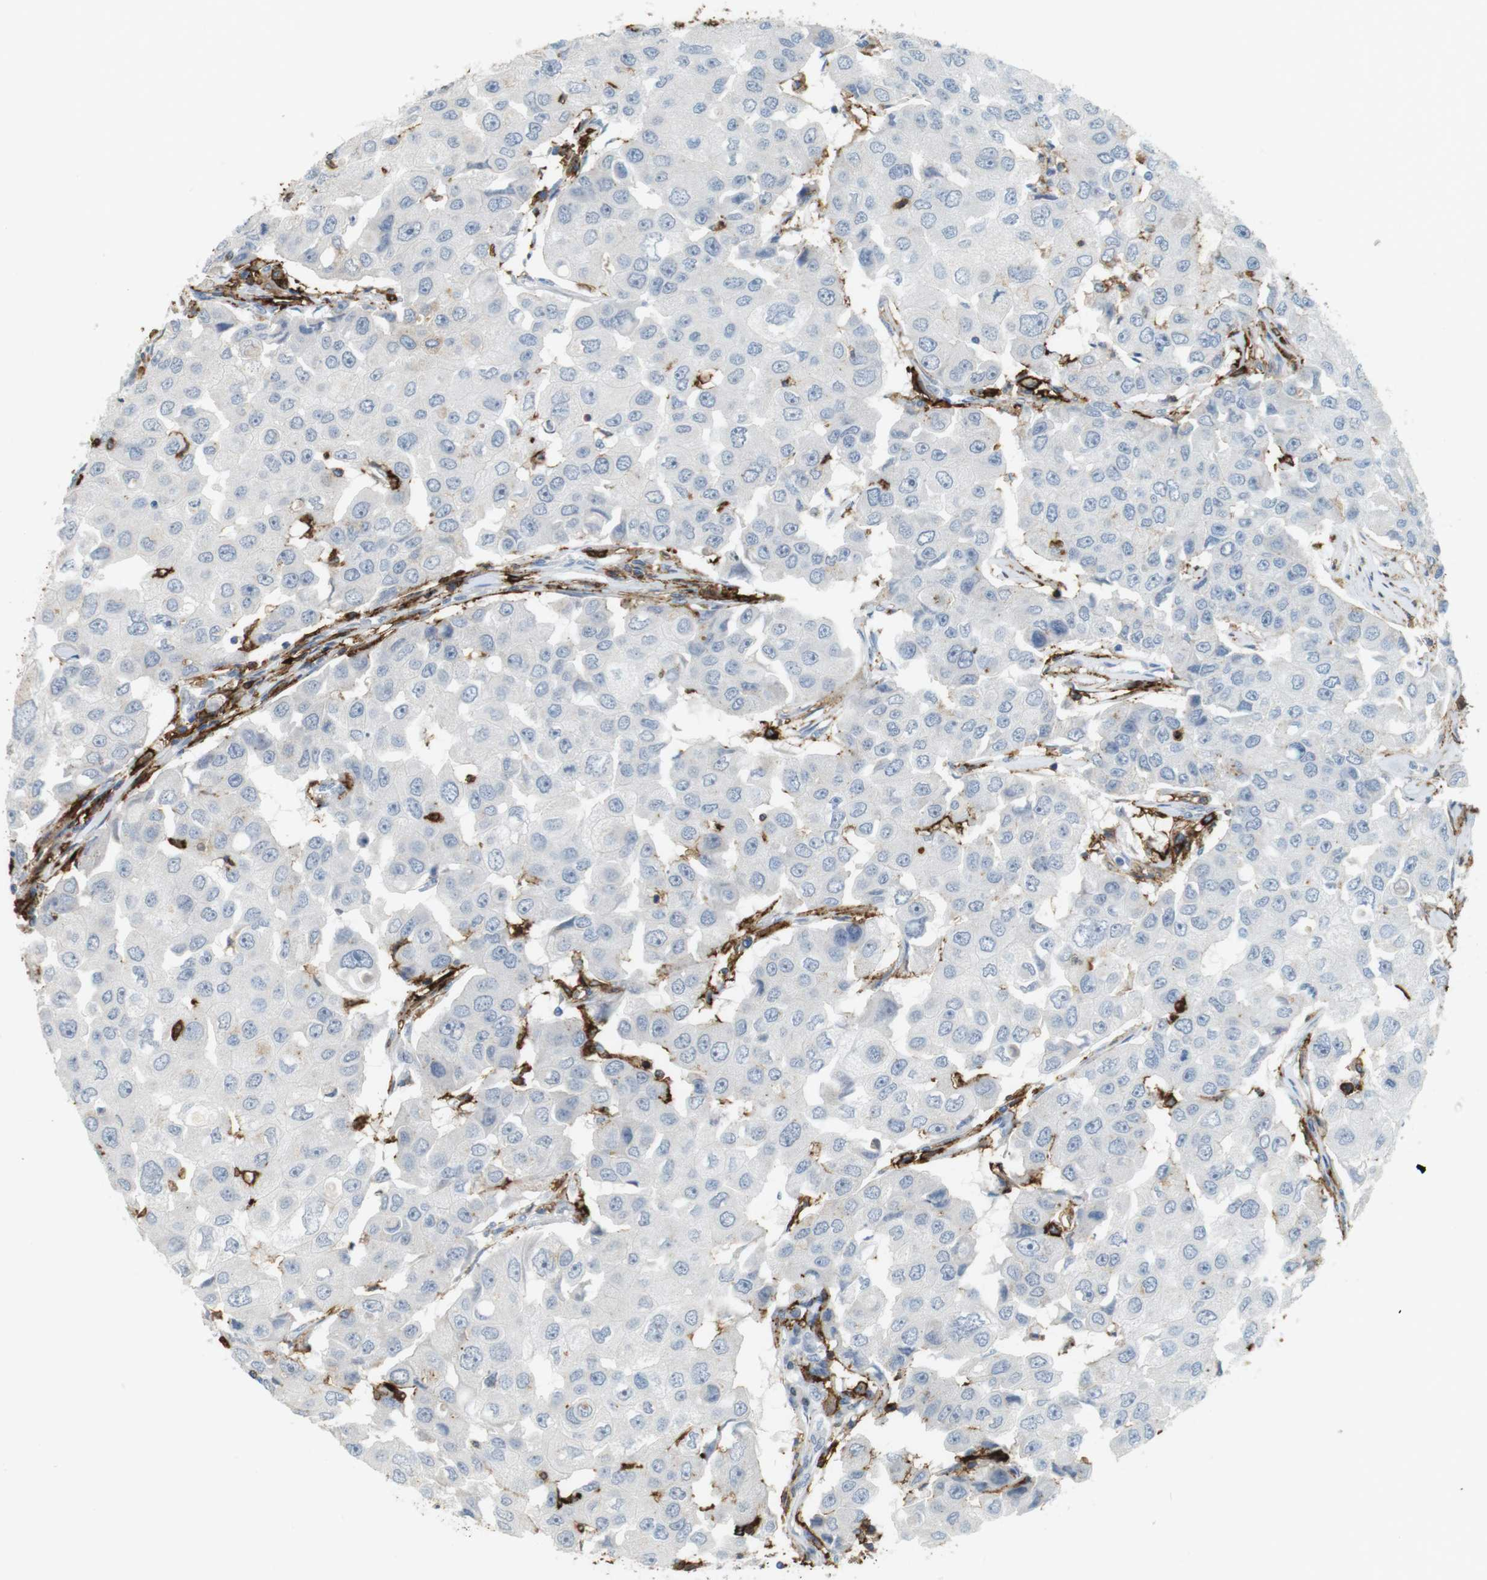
{"staining": {"intensity": "negative", "quantity": "none", "location": "none"}, "tissue": "breast cancer", "cell_type": "Tumor cells", "image_type": "cancer", "snomed": [{"axis": "morphology", "description": "Duct carcinoma"}, {"axis": "topography", "description": "Breast"}], "caption": "Immunohistochemical staining of breast cancer reveals no significant positivity in tumor cells. (Brightfield microscopy of DAB IHC at high magnification).", "gene": "HLA-DRA", "patient": {"sex": "female", "age": 27}}